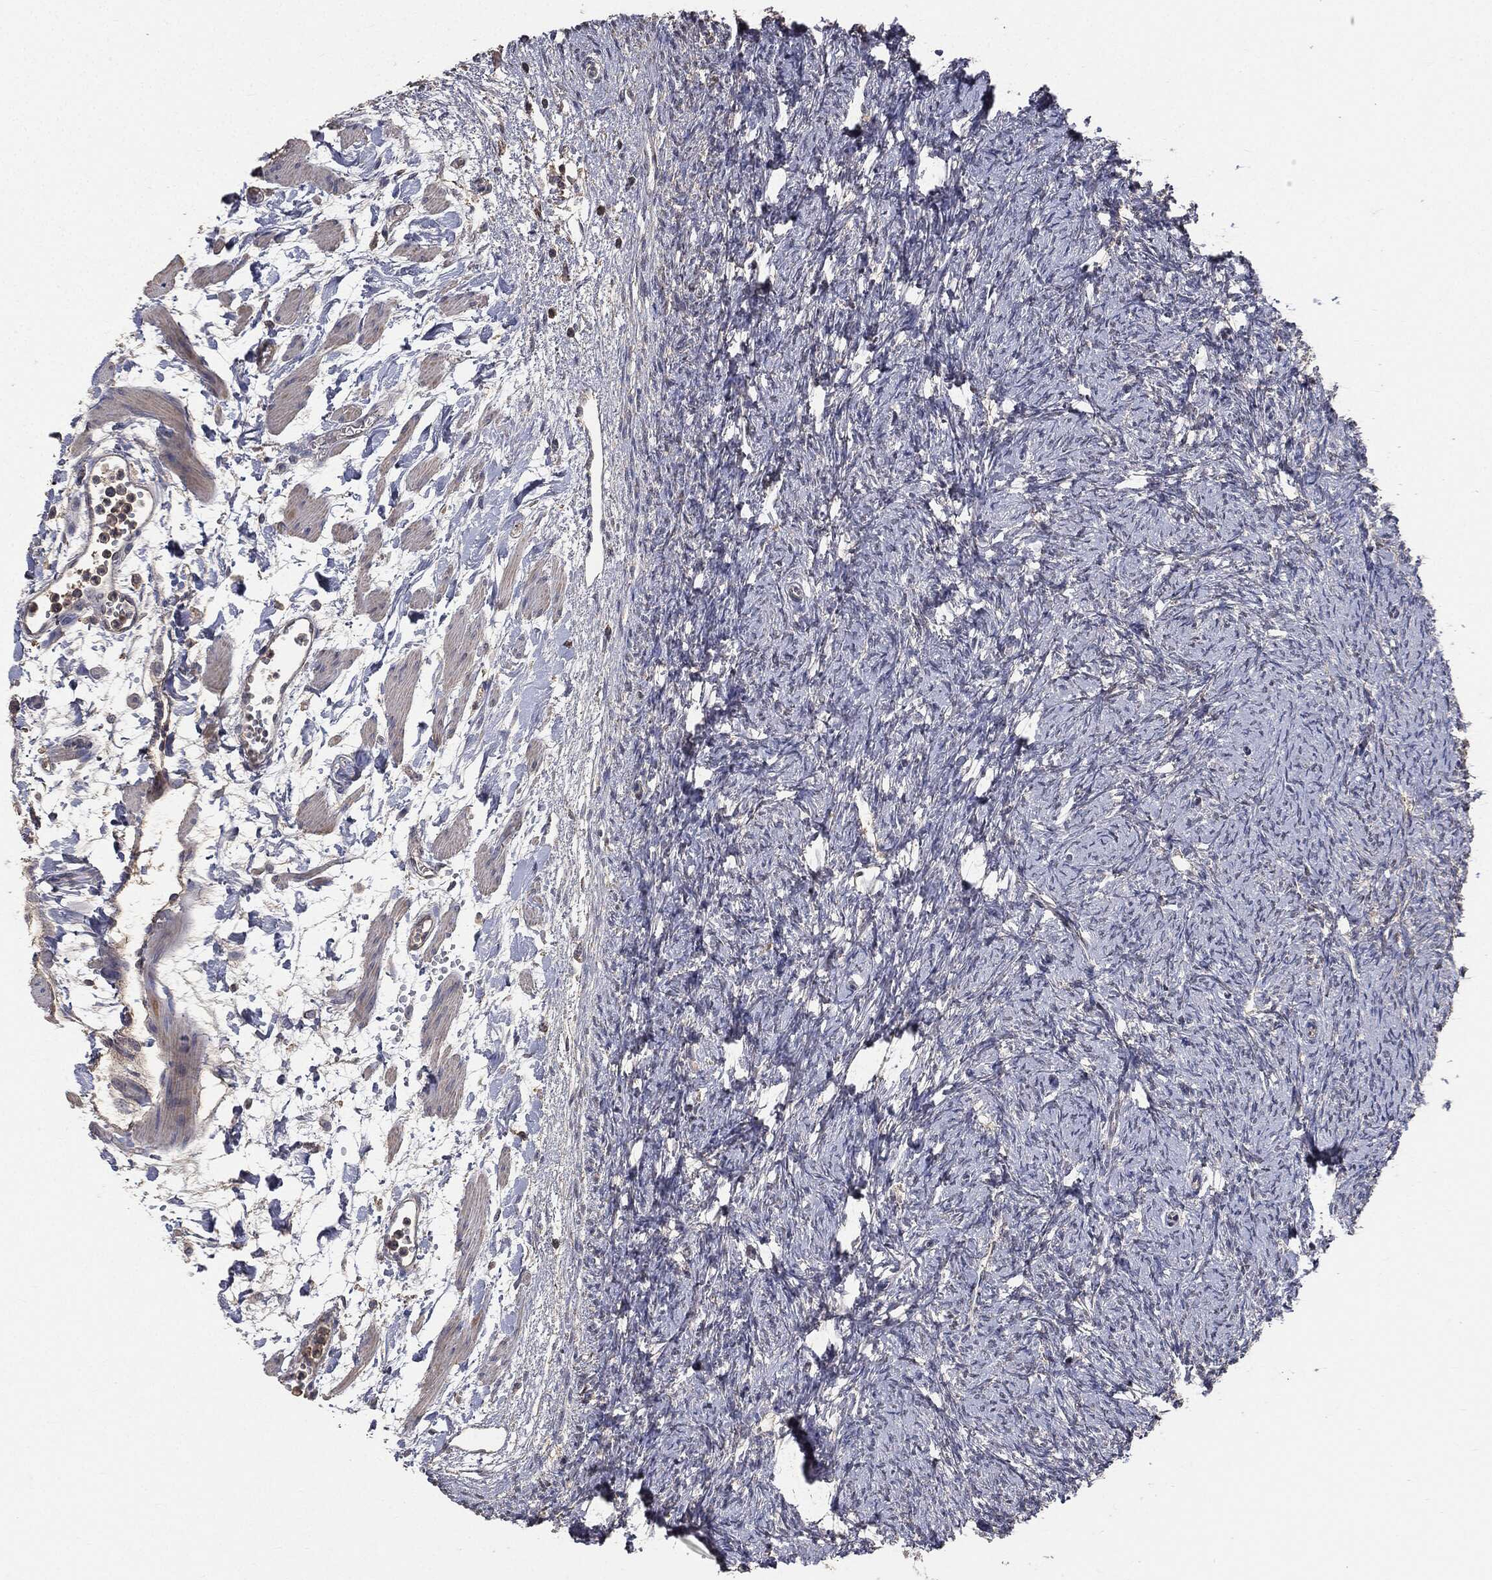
{"staining": {"intensity": "negative", "quantity": "none", "location": "none"}, "tissue": "ovary", "cell_type": "Follicle cells", "image_type": "normal", "snomed": [{"axis": "morphology", "description": "Normal tissue, NOS"}, {"axis": "topography", "description": "Fallopian tube"}, {"axis": "topography", "description": "Ovary"}], "caption": "Photomicrograph shows no protein positivity in follicle cells of normal ovary. Nuclei are stained in blue.", "gene": "SNAP25", "patient": {"sex": "female", "age": 33}}